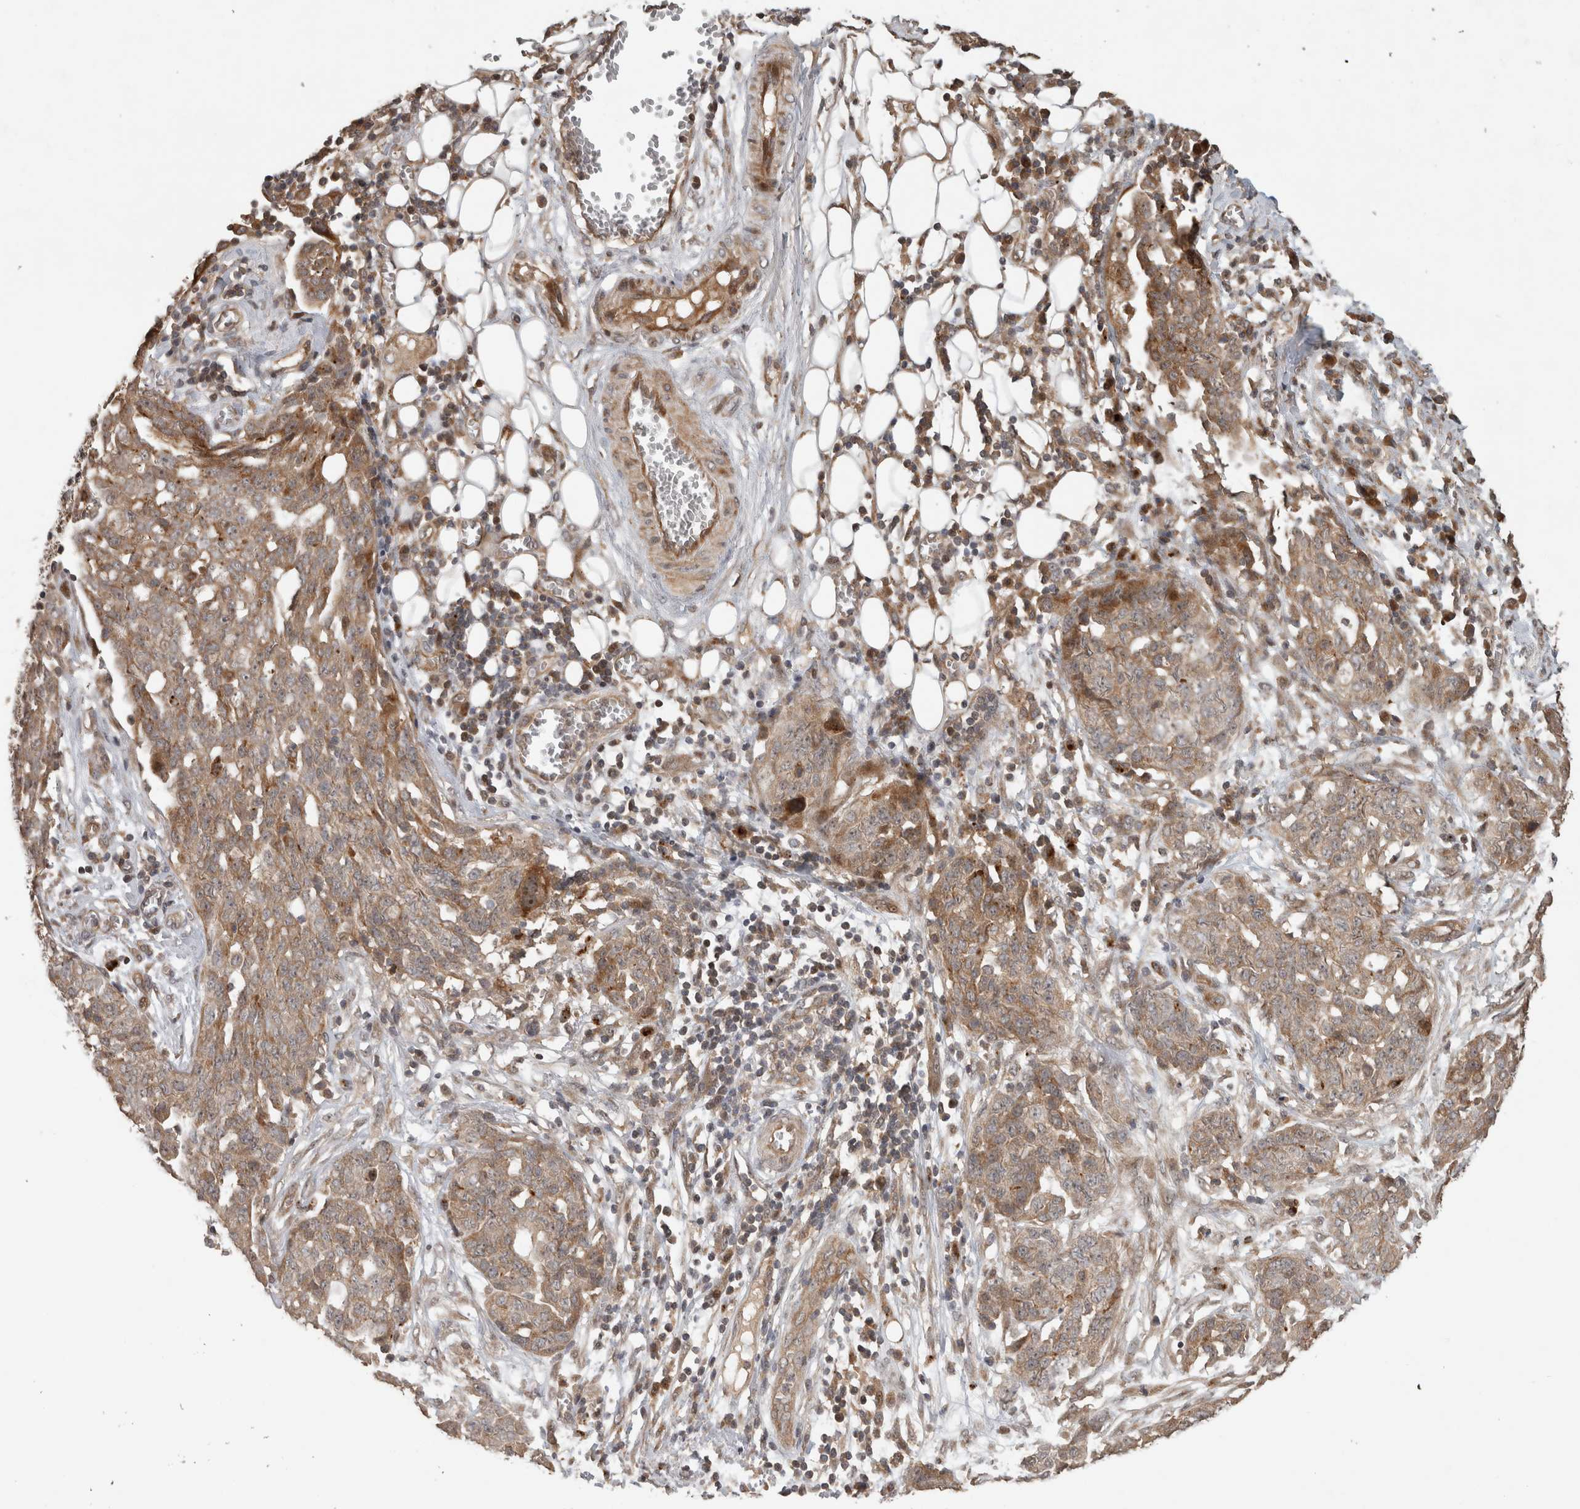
{"staining": {"intensity": "moderate", "quantity": ">75%", "location": "cytoplasmic/membranous"}, "tissue": "ovarian cancer", "cell_type": "Tumor cells", "image_type": "cancer", "snomed": [{"axis": "morphology", "description": "Cystadenocarcinoma, serous, NOS"}, {"axis": "topography", "description": "Soft tissue"}, {"axis": "topography", "description": "Ovary"}], "caption": "Brown immunohistochemical staining in serous cystadenocarcinoma (ovarian) exhibits moderate cytoplasmic/membranous positivity in approximately >75% of tumor cells. (brown staining indicates protein expression, while blue staining denotes nuclei).", "gene": "PITPNC1", "patient": {"sex": "female", "age": 57}}